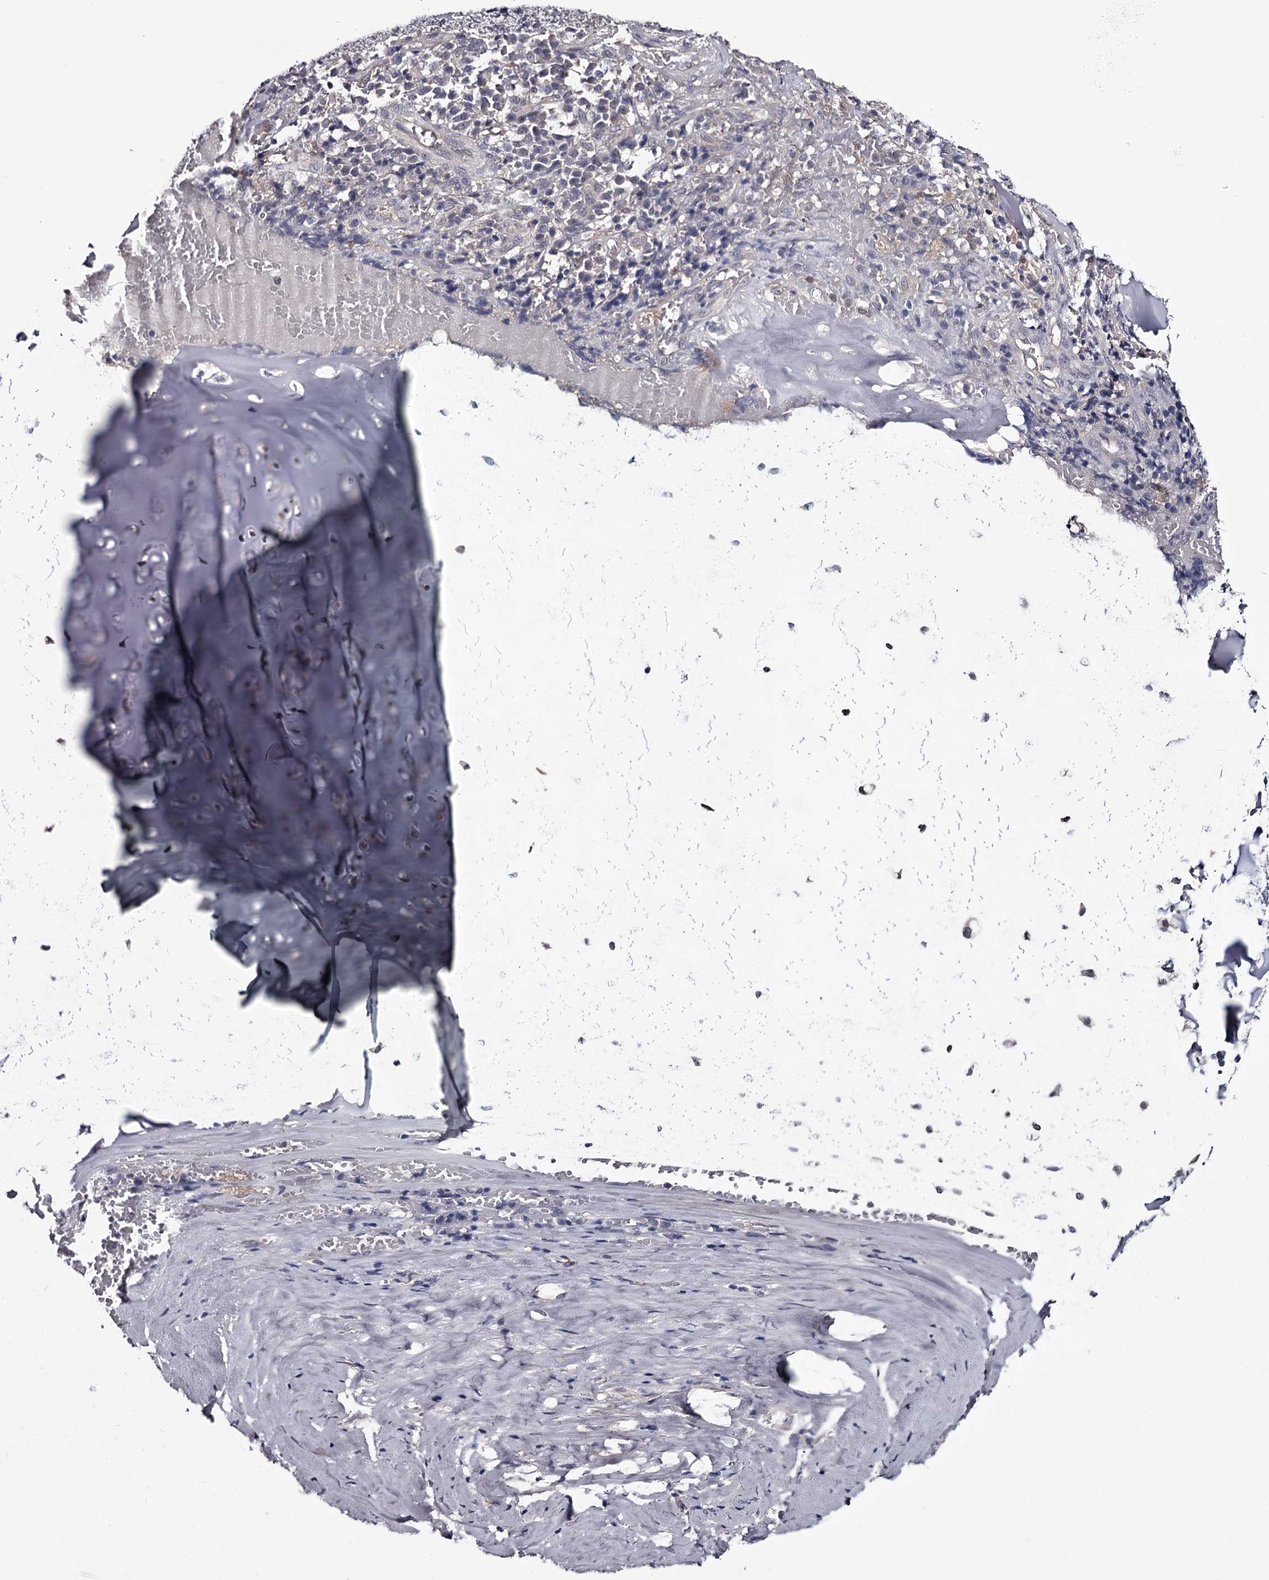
{"staining": {"intensity": "negative", "quantity": "none", "location": "none"}, "tissue": "adipose tissue", "cell_type": "Adipocytes", "image_type": "normal", "snomed": [{"axis": "morphology", "description": "Normal tissue, NOS"}, {"axis": "morphology", "description": "Basal cell carcinoma"}, {"axis": "topography", "description": "Cartilage tissue"}, {"axis": "topography", "description": "Nasopharynx"}, {"axis": "topography", "description": "Oral tissue"}], "caption": "Adipose tissue stained for a protein using immunohistochemistry (IHC) reveals no staining adipocytes.", "gene": "GSTO1", "patient": {"sex": "female", "age": 77}}